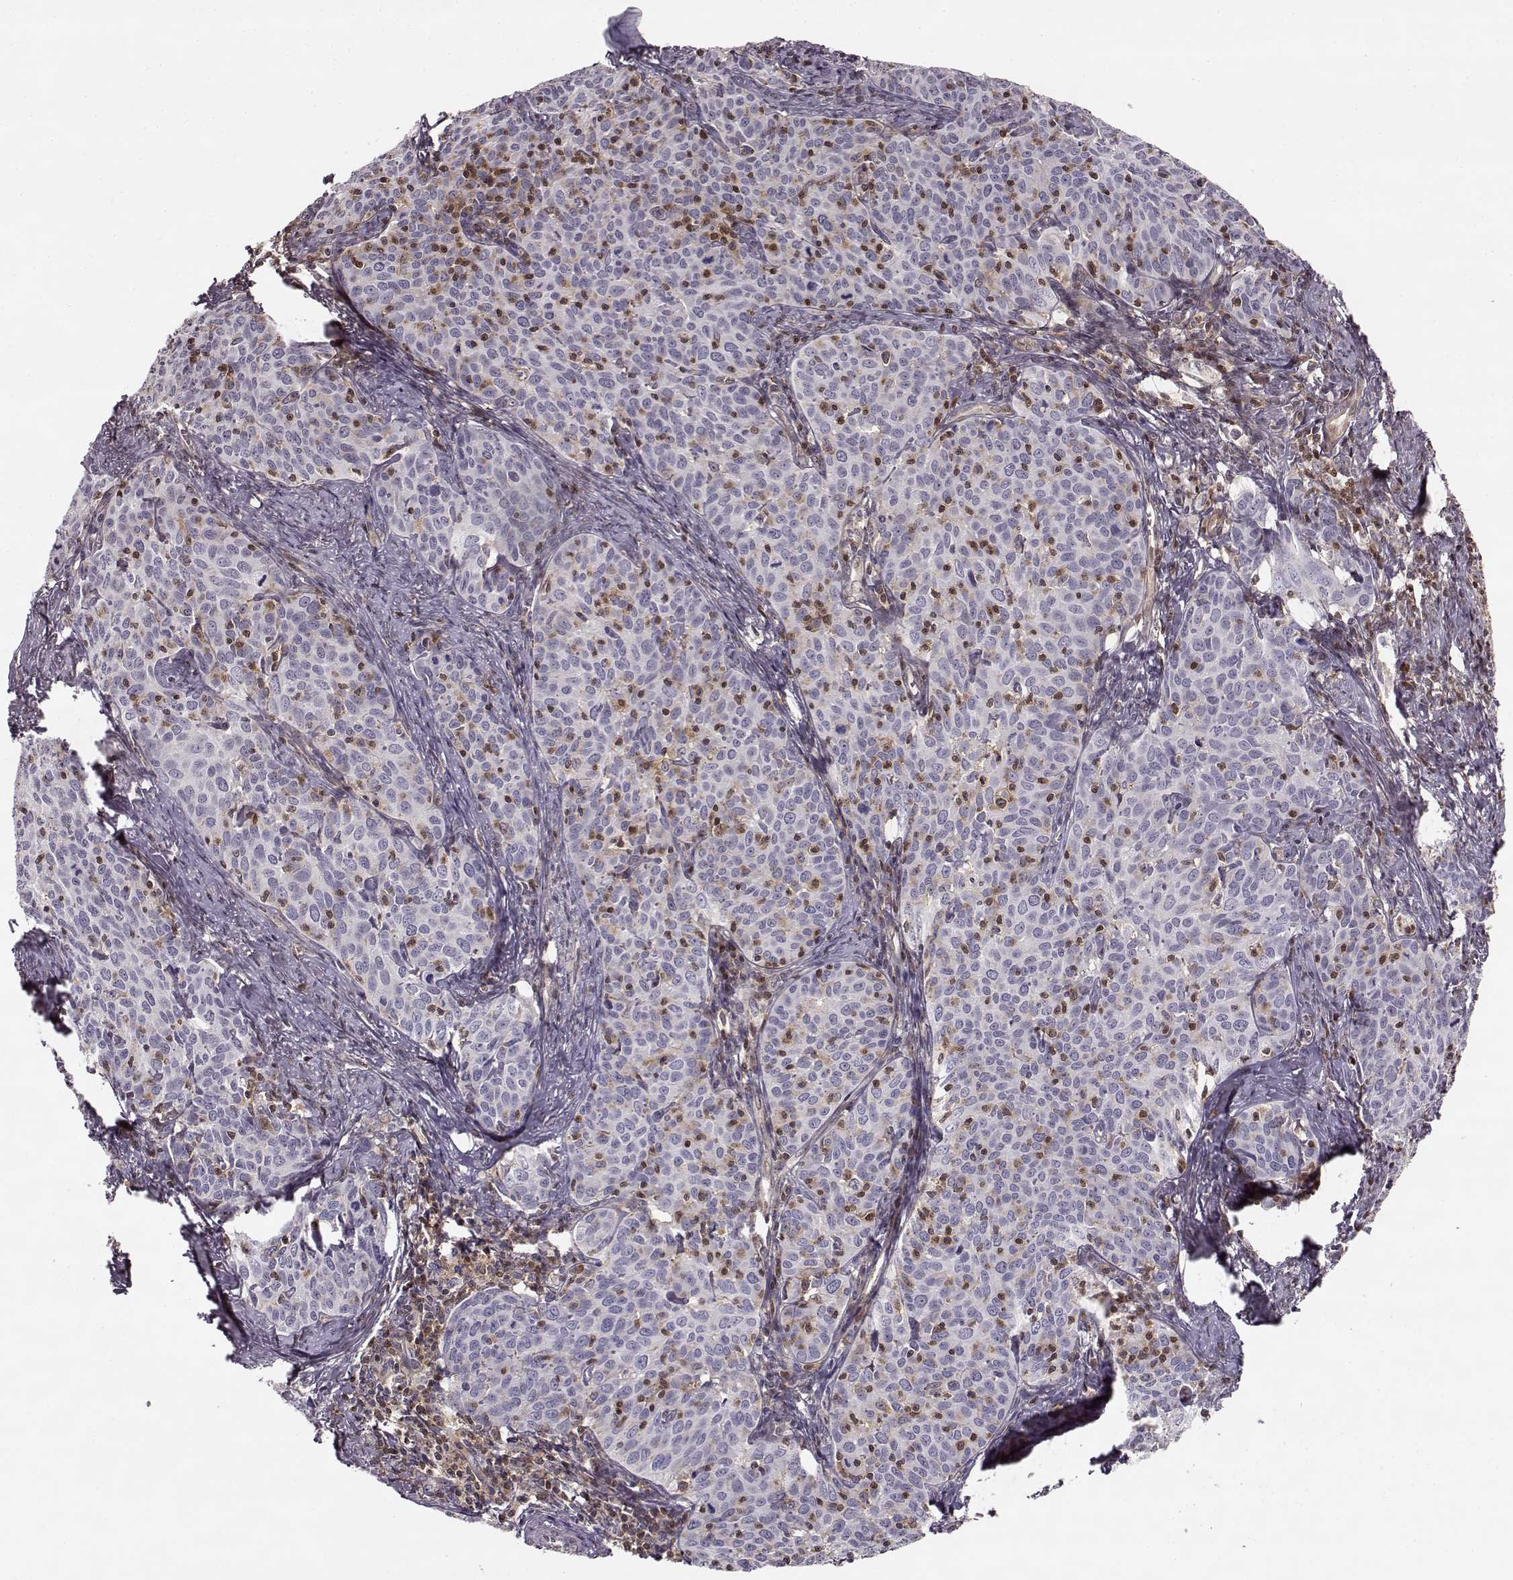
{"staining": {"intensity": "negative", "quantity": "none", "location": "none"}, "tissue": "cervical cancer", "cell_type": "Tumor cells", "image_type": "cancer", "snomed": [{"axis": "morphology", "description": "Squamous cell carcinoma, NOS"}, {"axis": "topography", "description": "Cervix"}], "caption": "There is no significant staining in tumor cells of cervical cancer.", "gene": "MFSD1", "patient": {"sex": "female", "age": 62}}